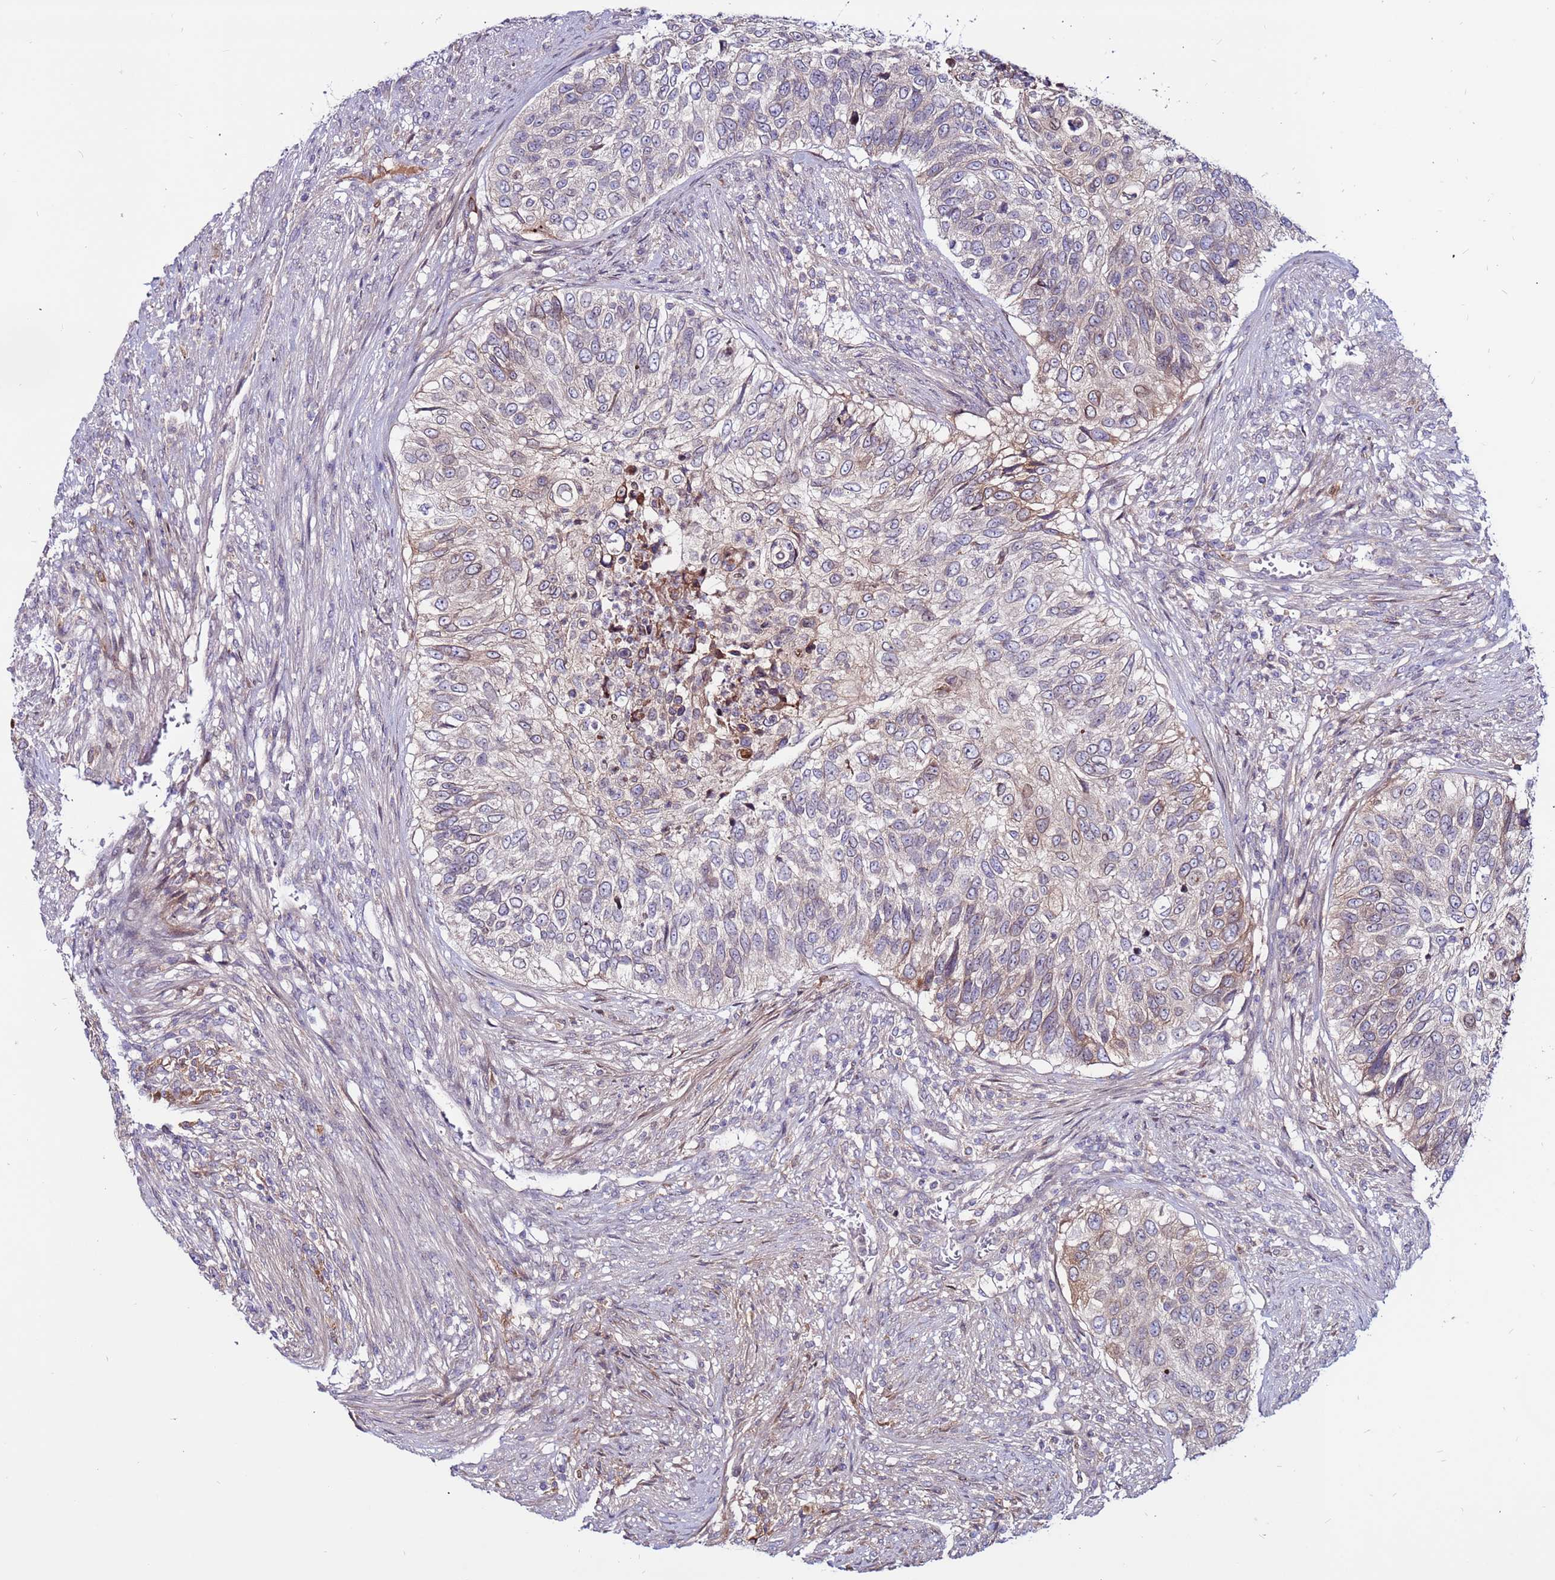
{"staining": {"intensity": "weak", "quantity": "<25%", "location": "cytoplasmic/membranous"}, "tissue": "urothelial cancer", "cell_type": "Tumor cells", "image_type": "cancer", "snomed": [{"axis": "morphology", "description": "Urothelial carcinoma, High grade"}, {"axis": "topography", "description": "Urinary bladder"}], "caption": "IHC image of human urothelial cancer stained for a protein (brown), which shows no expression in tumor cells. Nuclei are stained in blue.", "gene": "CCDC71", "patient": {"sex": "female", "age": 60}}